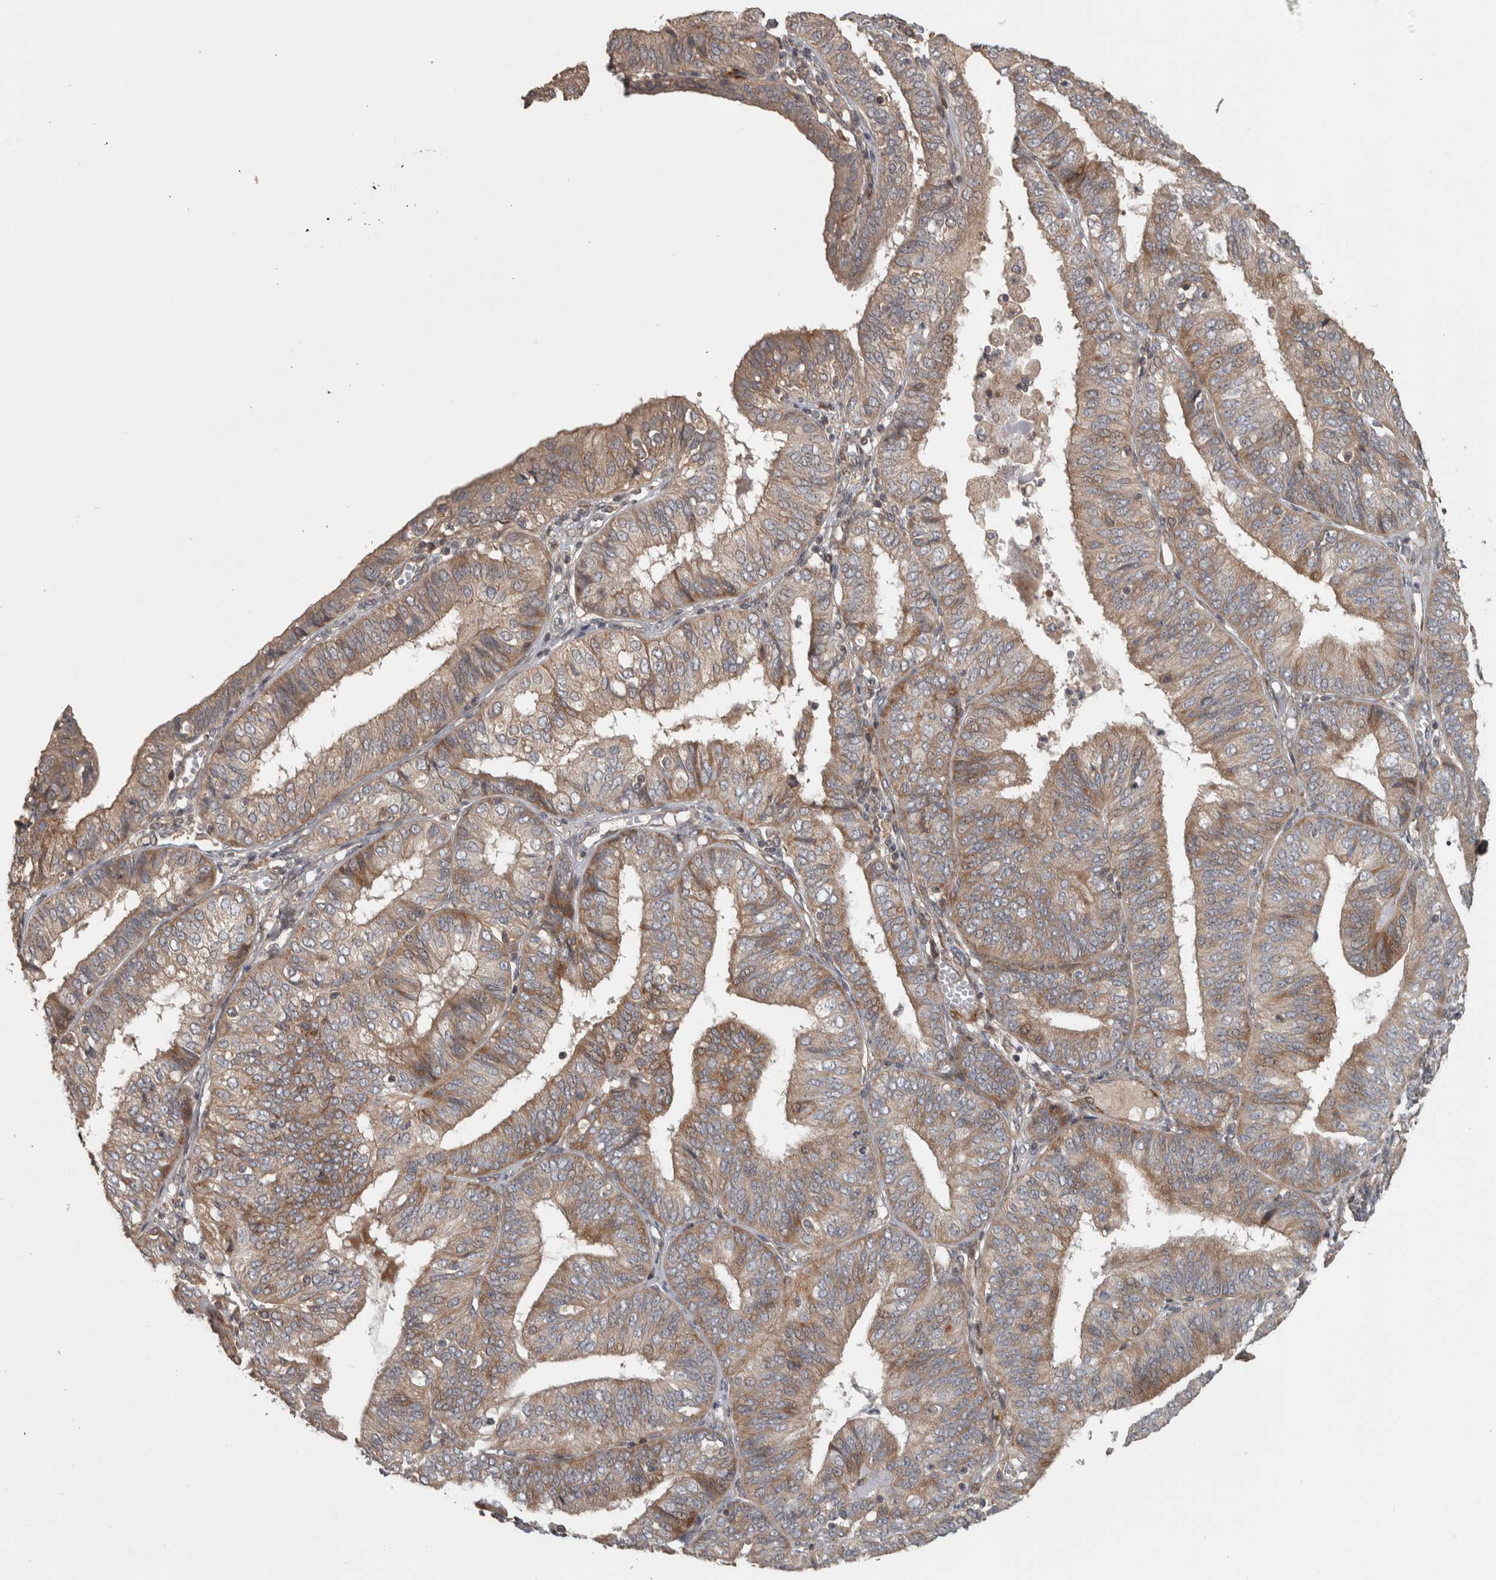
{"staining": {"intensity": "moderate", "quantity": ">75%", "location": "cytoplasmic/membranous"}, "tissue": "endometrial cancer", "cell_type": "Tumor cells", "image_type": "cancer", "snomed": [{"axis": "morphology", "description": "Adenocarcinoma, NOS"}, {"axis": "topography", "description": "Endometrium"}], "caption": "A brown stain highlights moderate cytoplasmic/membranous expression of a protein in human endometrial cancer tumor cells. (DAB (3,3'-diaminobenzidine) IHC, brown staining for protein, blue staining for nuclei).", "gene": "ERAL1", "patient": {"sex": "female", "age": 58}}